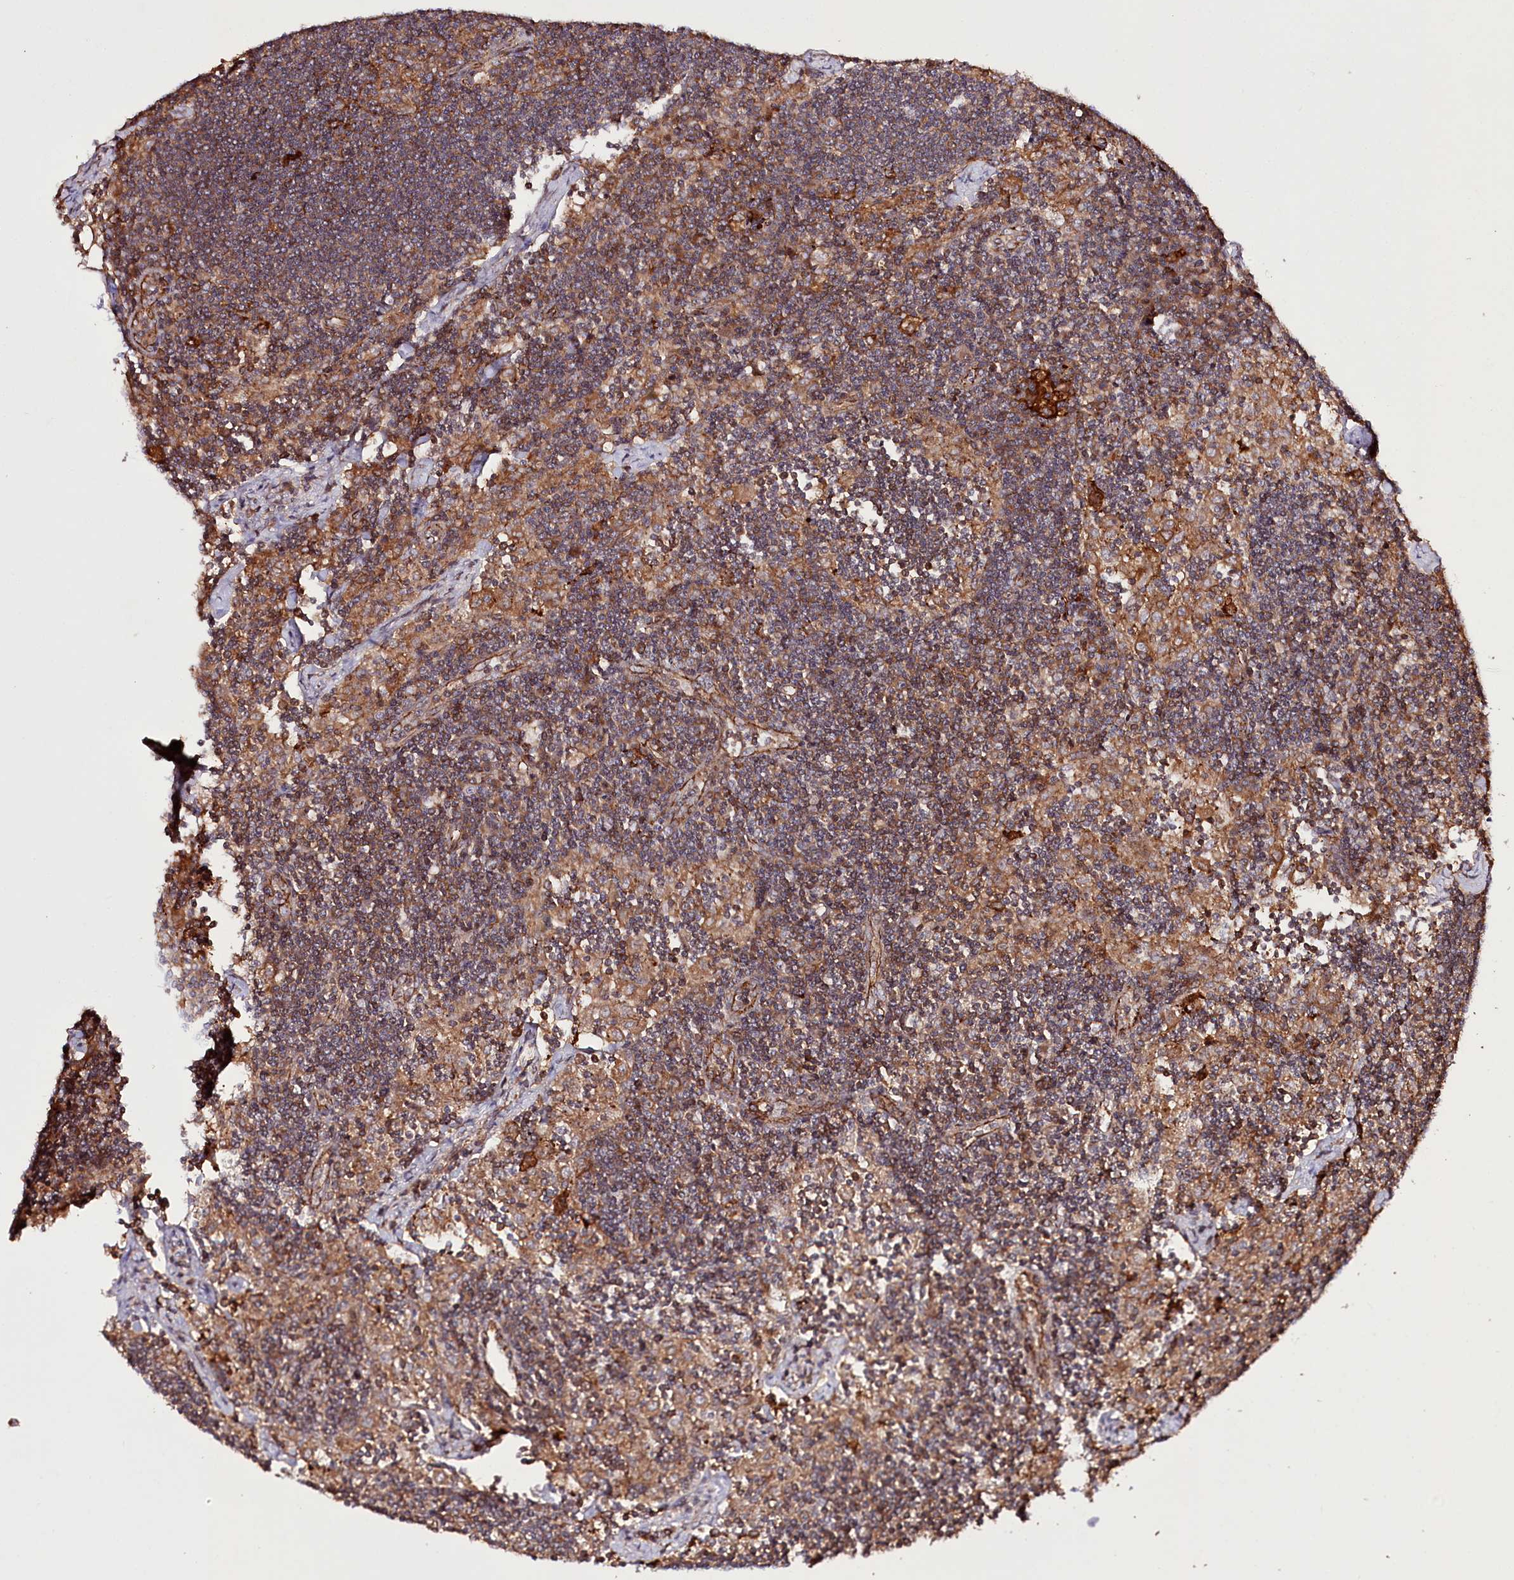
{"staining": {"intensity": "moderate", "quantity": "25%-75%", "location": "cytoplasmic/membranous"}, "tissue": "lymph node", "cell_type": "Germinal center cells", "image_type": "normal", "snomed": [{"axis": "morphology", "description": "Normal tissue, NOS"}, {"axis": "topography", "description": "Lymph node"}], "caption": "Normal lymph node was stained to show a protein in brown. There is medium levels of moderate cytoplasmic/membranous staining in approximately 25%-75% of germinal center cells. (Stains: DAB (3,3'-diaminobenzidine) in brown, nuclei in blue, Microscopy: brightfield microscopy at high magnification).", "gene": "DHX29", "patient": {"sex": "male", "age": 24}}